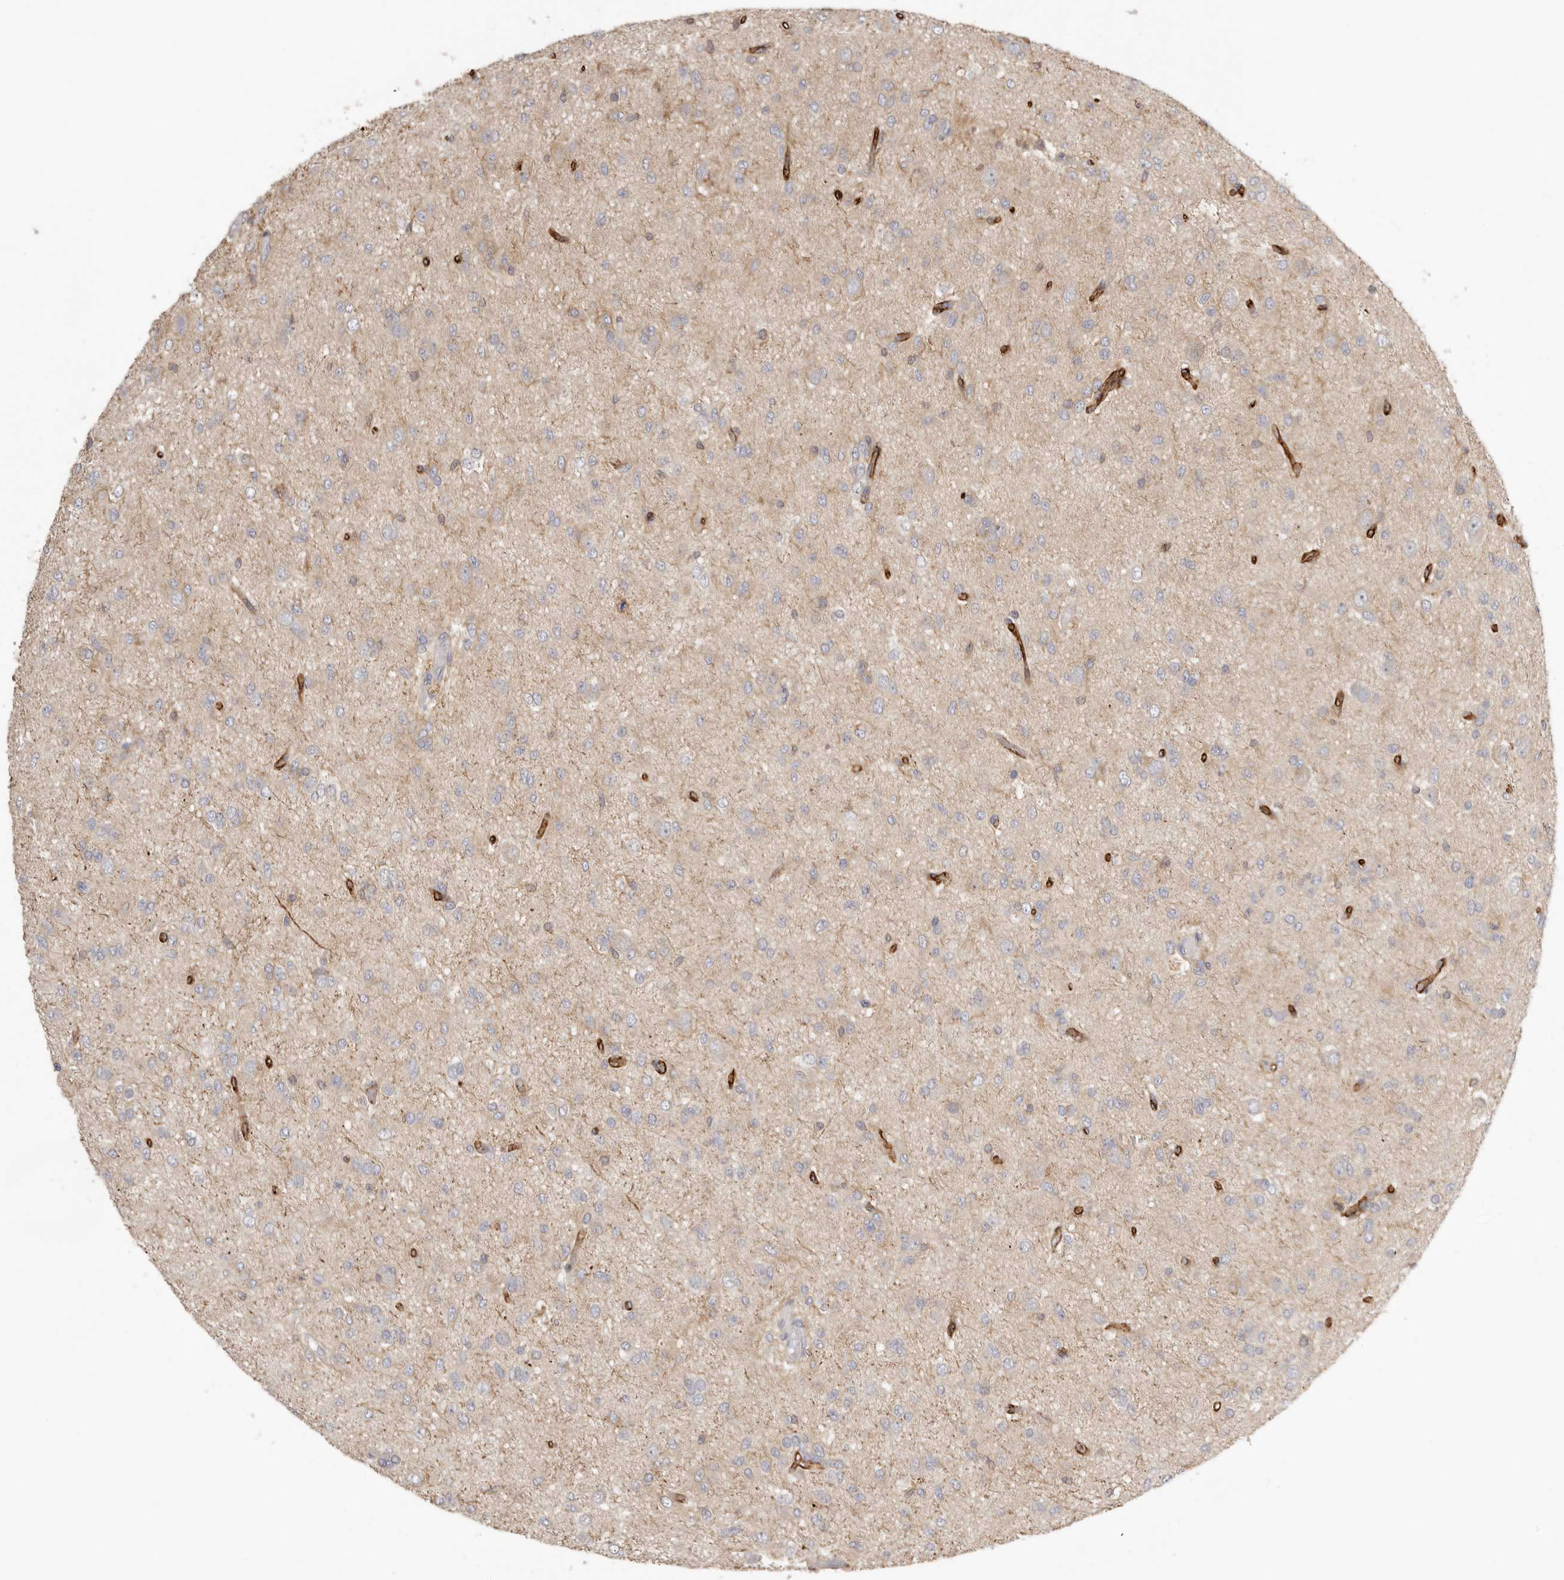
{"staining": {"intensity": "weak", "quantity": "<25%", "location": "cytoplasmic/membranous"}, "tissue": "glioma", "cell_type": "Tumor cells", "image_type": "cancer", "snomed": [{"axis": "morphology", "description": "Glioma, malignant, High grade"}, {"axis": "topography", "description": "Brain"}], "caption": "A high-resolution photomicrograph shows IHC staining of high-grade glioma (malignant), which reveals no significant staining in tumor cells.", "gene": "MSRB2", "patient": {"sex": "female", "age": 59}}